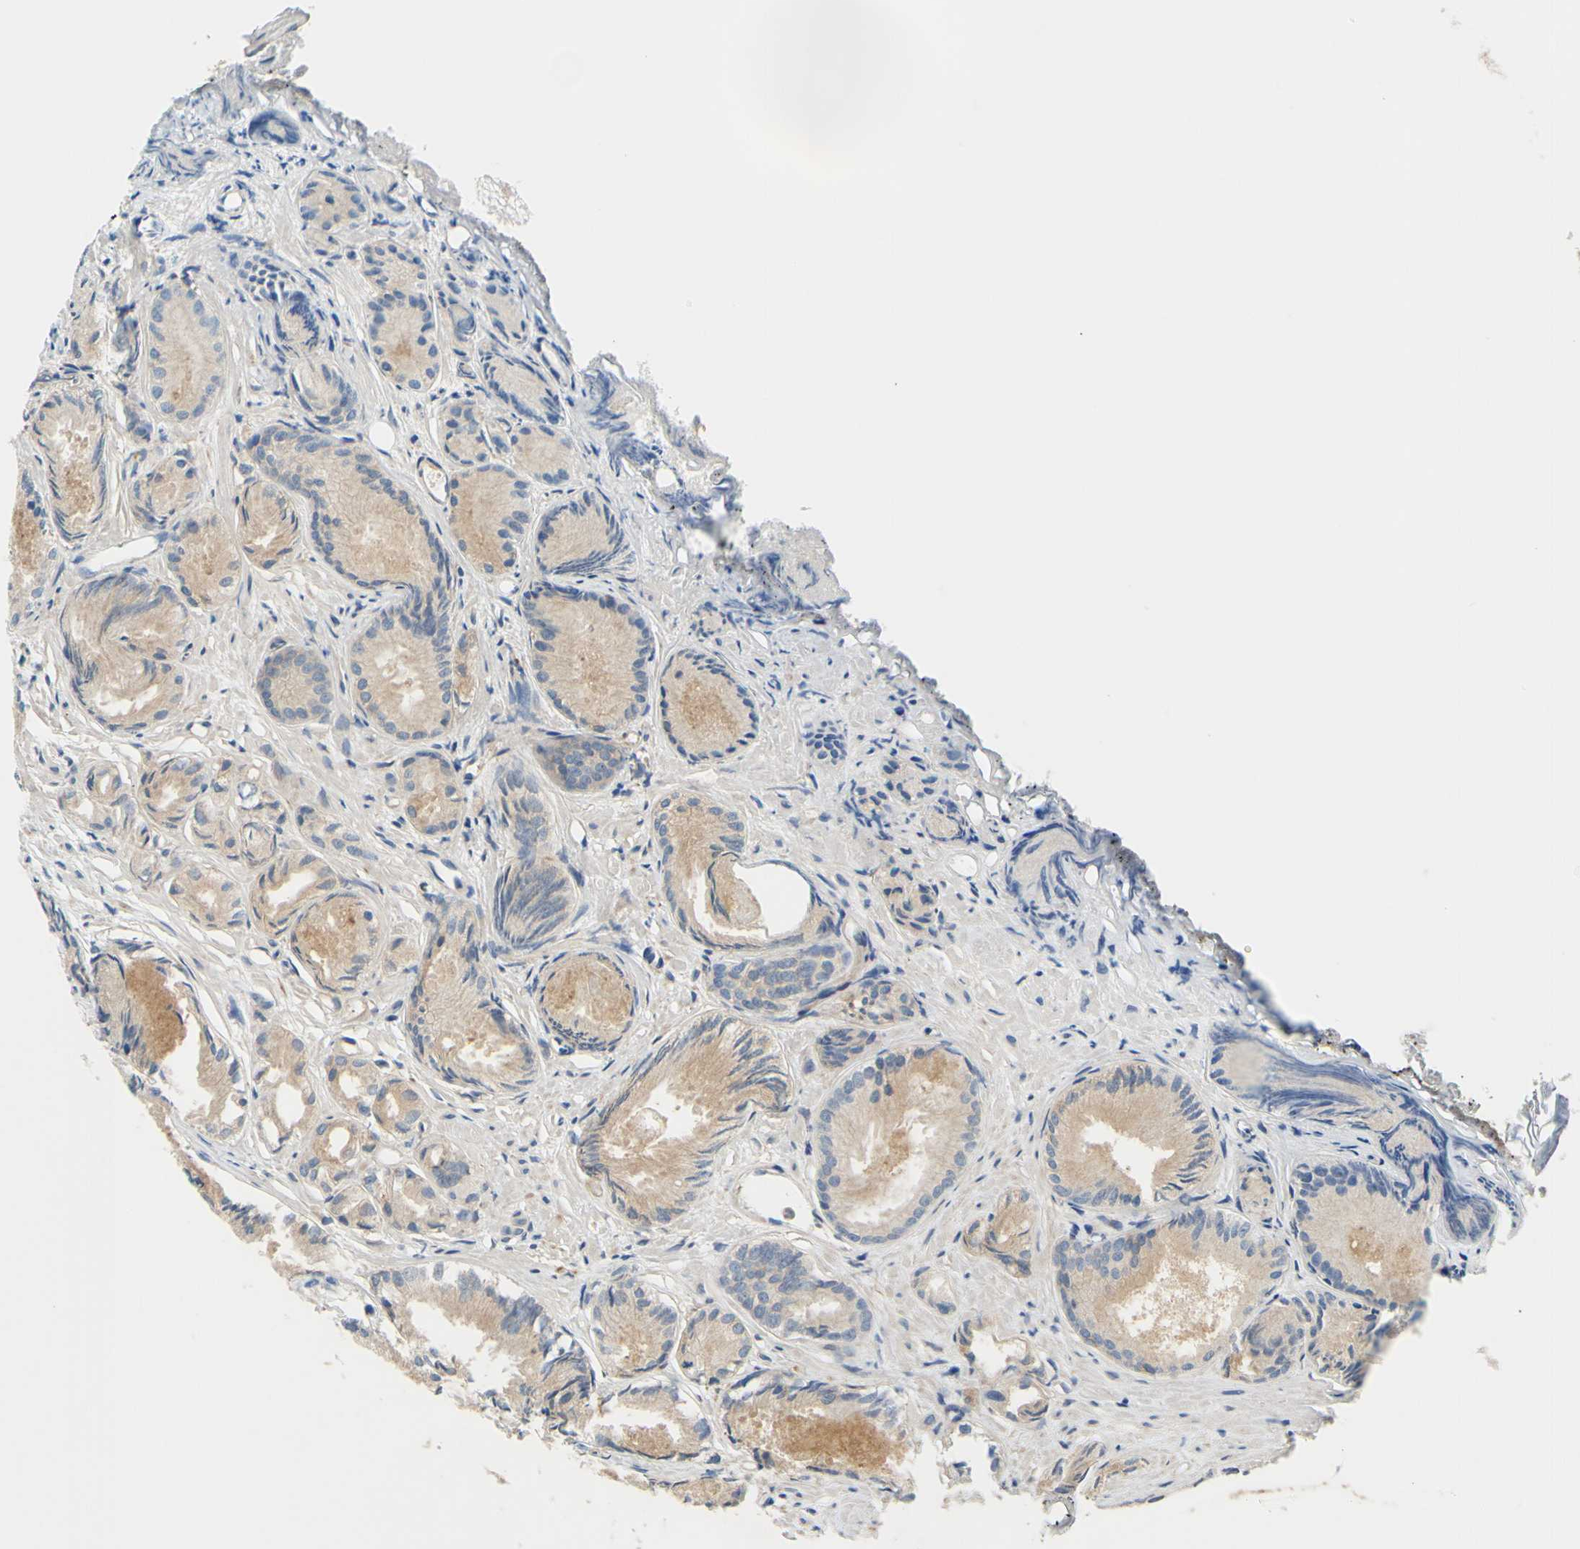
{"staining": {"intensity": "weak", "quantity": ">75%", "location": "cytoplasmic/membranous"}, "tissue": "prostate cancer", "cell_type": "Tumor cells", "image_type": "cancer", "snomed": [{"axis": "morphology", "description": "Adenocarcinoma, Low grade"}, {"axis": "topography", "description": "Prostate"}], "caption": "Prostate low-grade adenocarcinoma tissue reveals weak cytoplasmic/membranous expression in about >75% of tumor cells, visualized by immunohistochemistry.", "gene": "POR", "patient": {"sex": "male", "age": 72}}